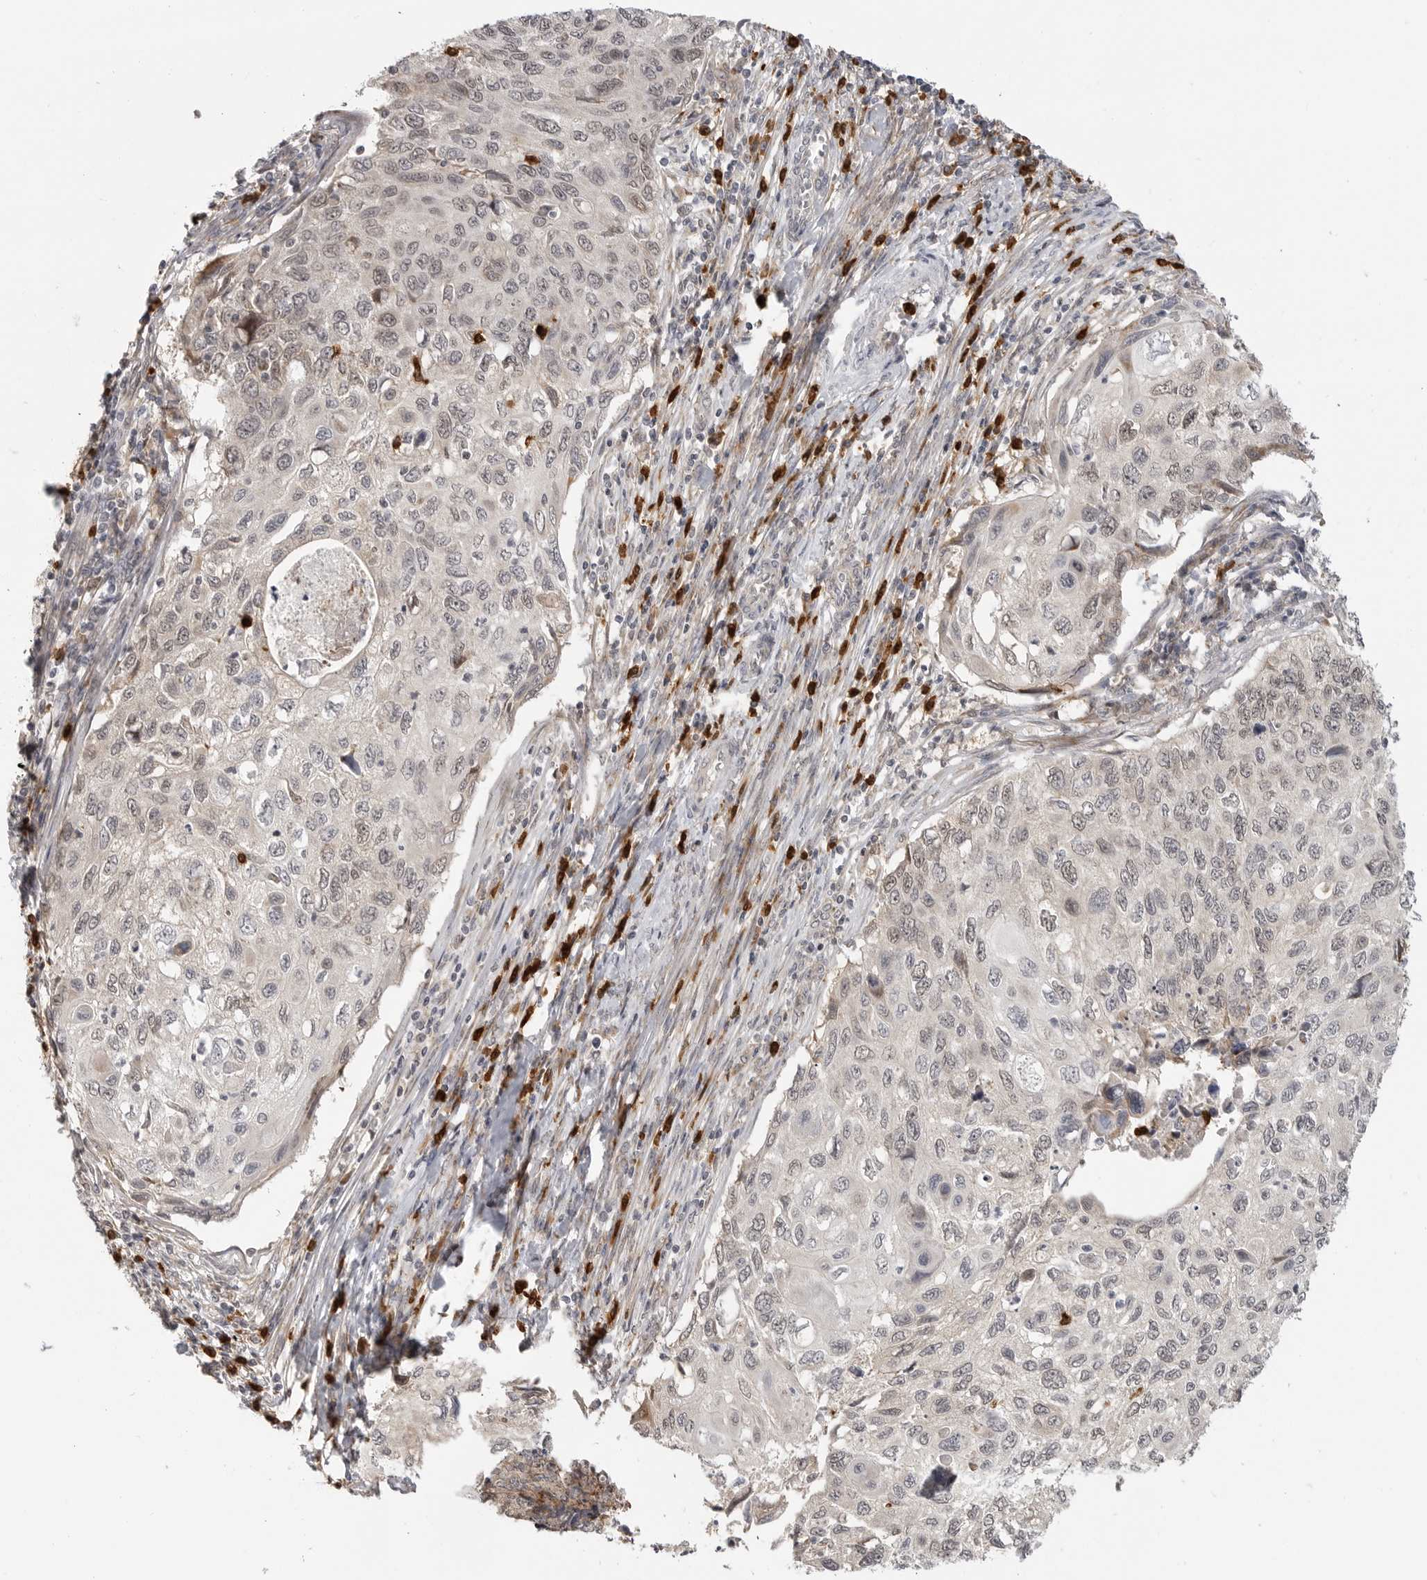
{"staining": {"intensity": "weak", "quantity": "<25%", "location": "cytoplasmic/membranous"}, "tissue": "cervical cancer", "cell_type": "Tumor cells", "image_type": "cancer", "snomed": [{"axis": "morphology", "description": "Squamous cell carcinoma, NOS"}, {"axis": "topography", "description": "Cervix"}], "caption": "The immunohistochemistry micrograph has no significant expression in tumor cells of squamous cell carcinoma (cervical) tissue.", "gene": "CEP295NL", "patient": {"sex": "female", "age": 70}}